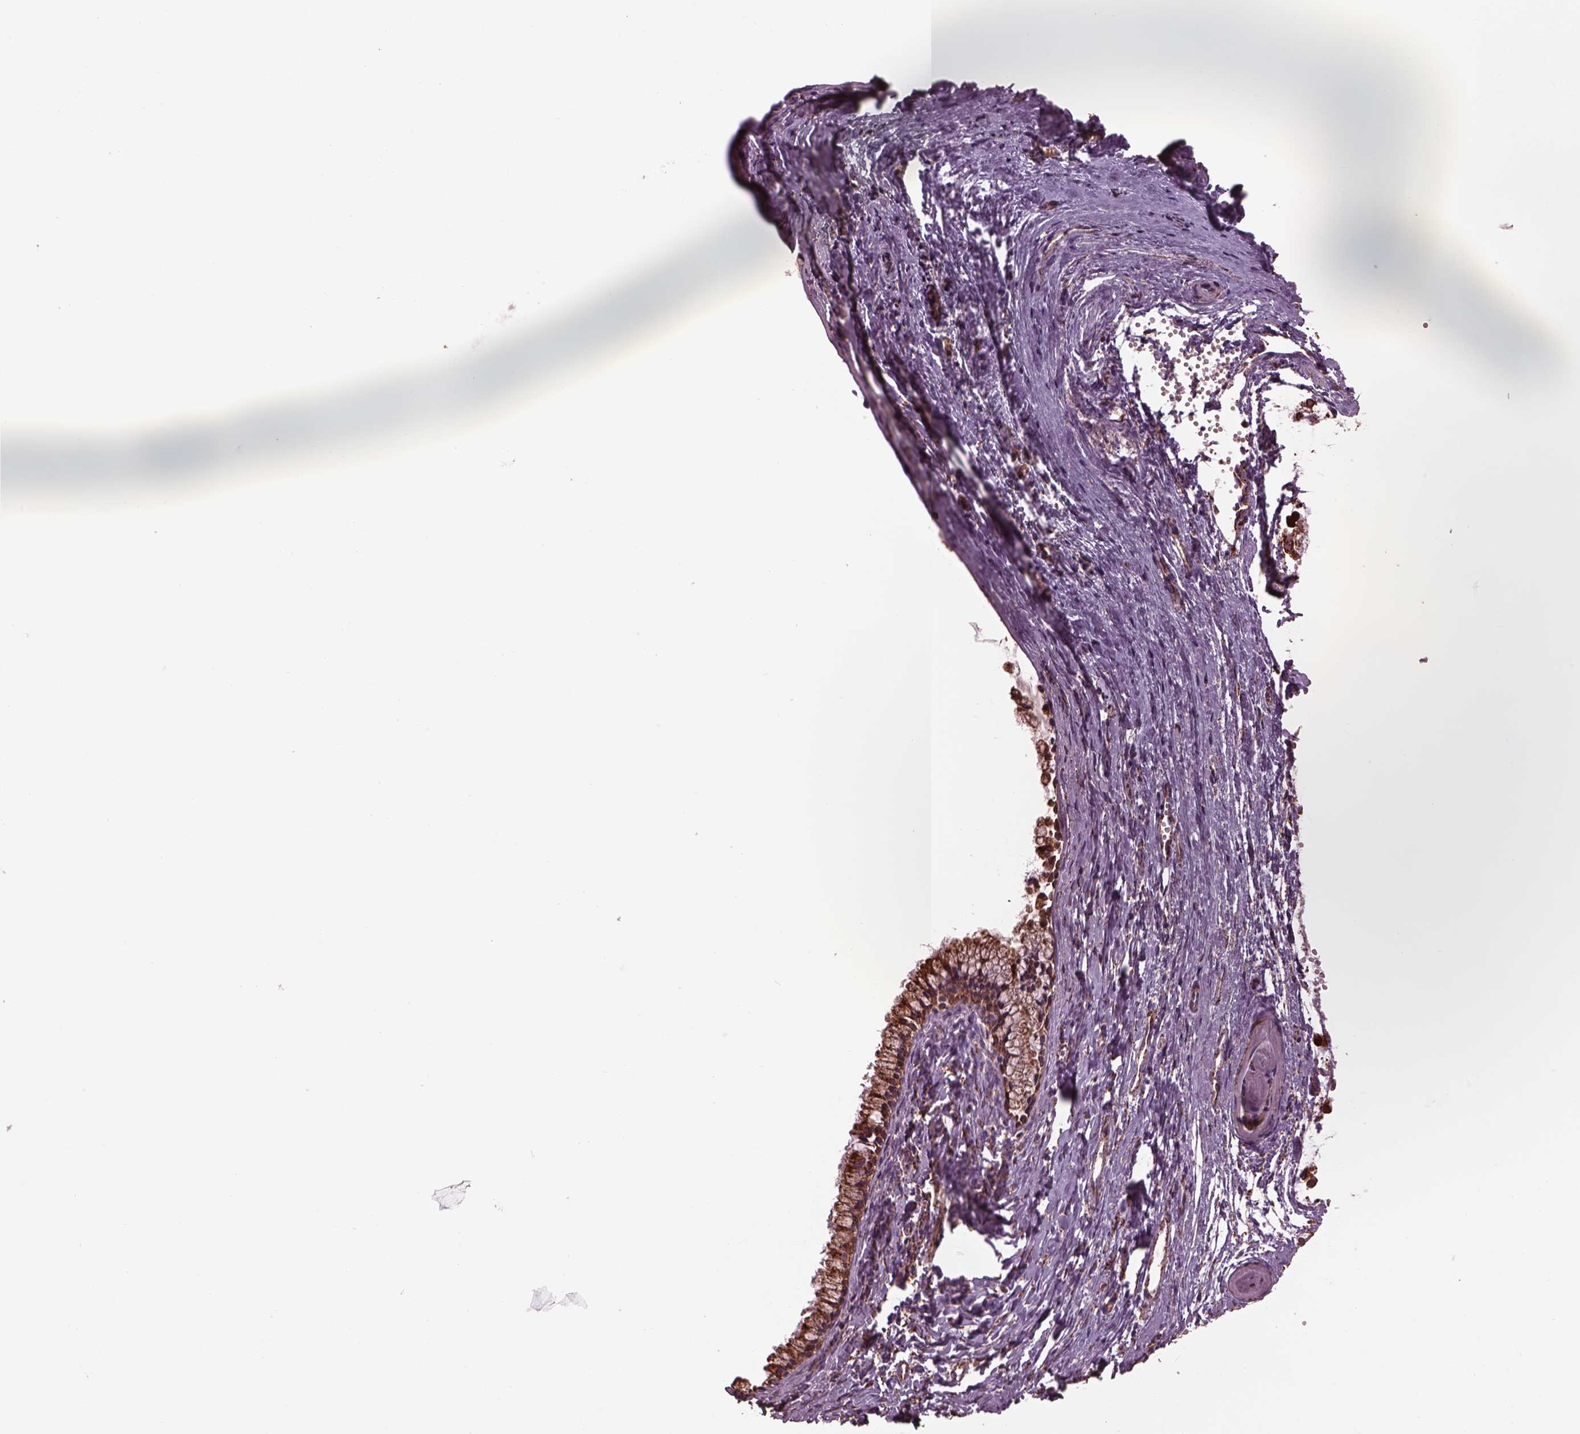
{"staining": {"intensity": "strong", "quantity": ">75%", "location": "cytoplasmic/membranous"}, "tissue": "nasopharynx", "cell_type": "Respiratory epithelial cells", "image_type": "normal", "snomed": [{"axis": "morphology", "description": "Normal tissue, NOS"}, {"axis": "topography", "description": "Nasopharynx"}], "caption": "Strong cytoplasmic/membranous expression is present in about >75% of respiratory epithelial cells in benign nasopharynx.", "gene": "TMEM254", "patient": {"sex": "male", "age": 83}}